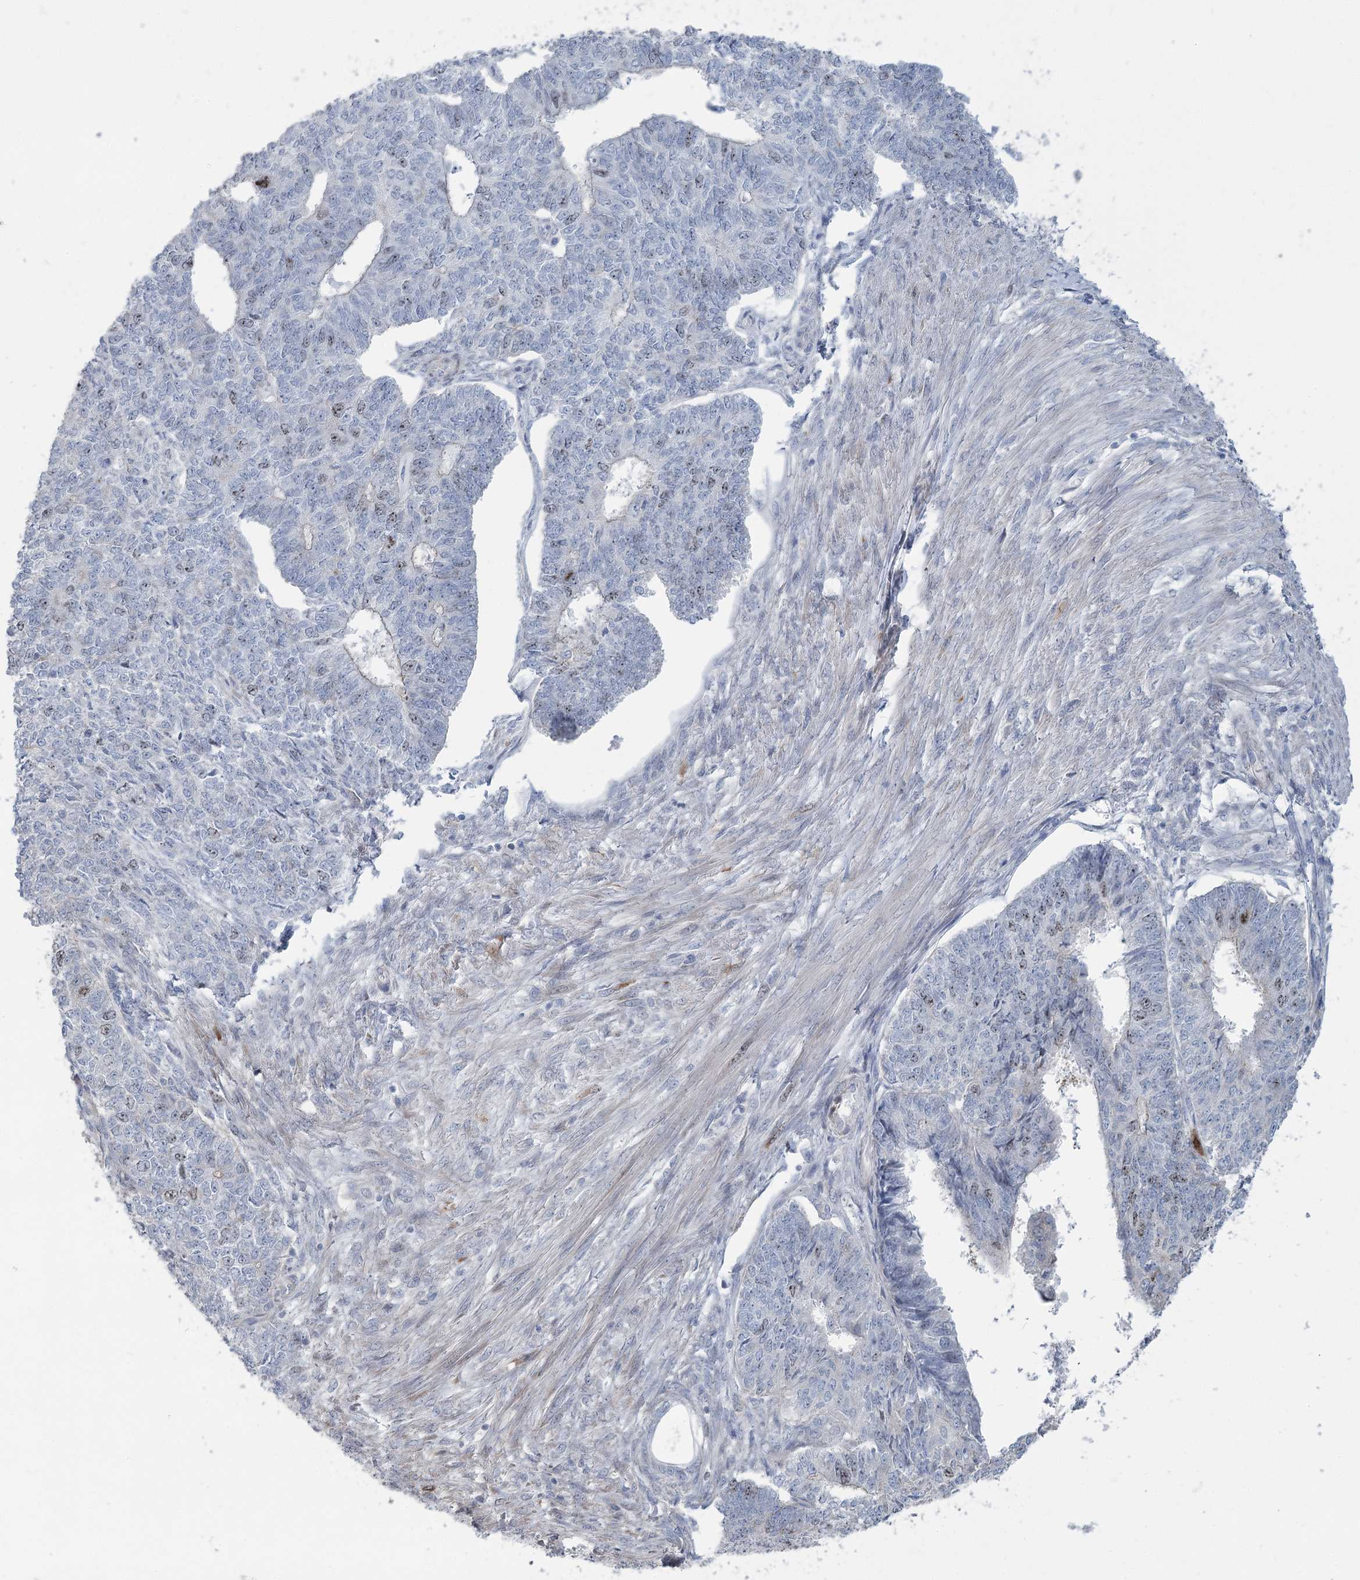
{"staining": {"intensity": "weak", "quantity": "<25%", "location": "nuclear"}, "tissue": "endometrial cancer", "cell_type": "Tumor cells", "image_type": "cancer", "snomed": [{"axis": "morphology", "description": "Adenocarcinoma, NOS"}, {"axis": "topography", "description": "Endometrium"}], "caption": "Endometrial adenocarcinoma stained for a protein using immunohistochemistry (IHC) reveals no expression tumor cells.", "gene": "ABITRAM", "patient": {"sex": "female", "age": 32}}